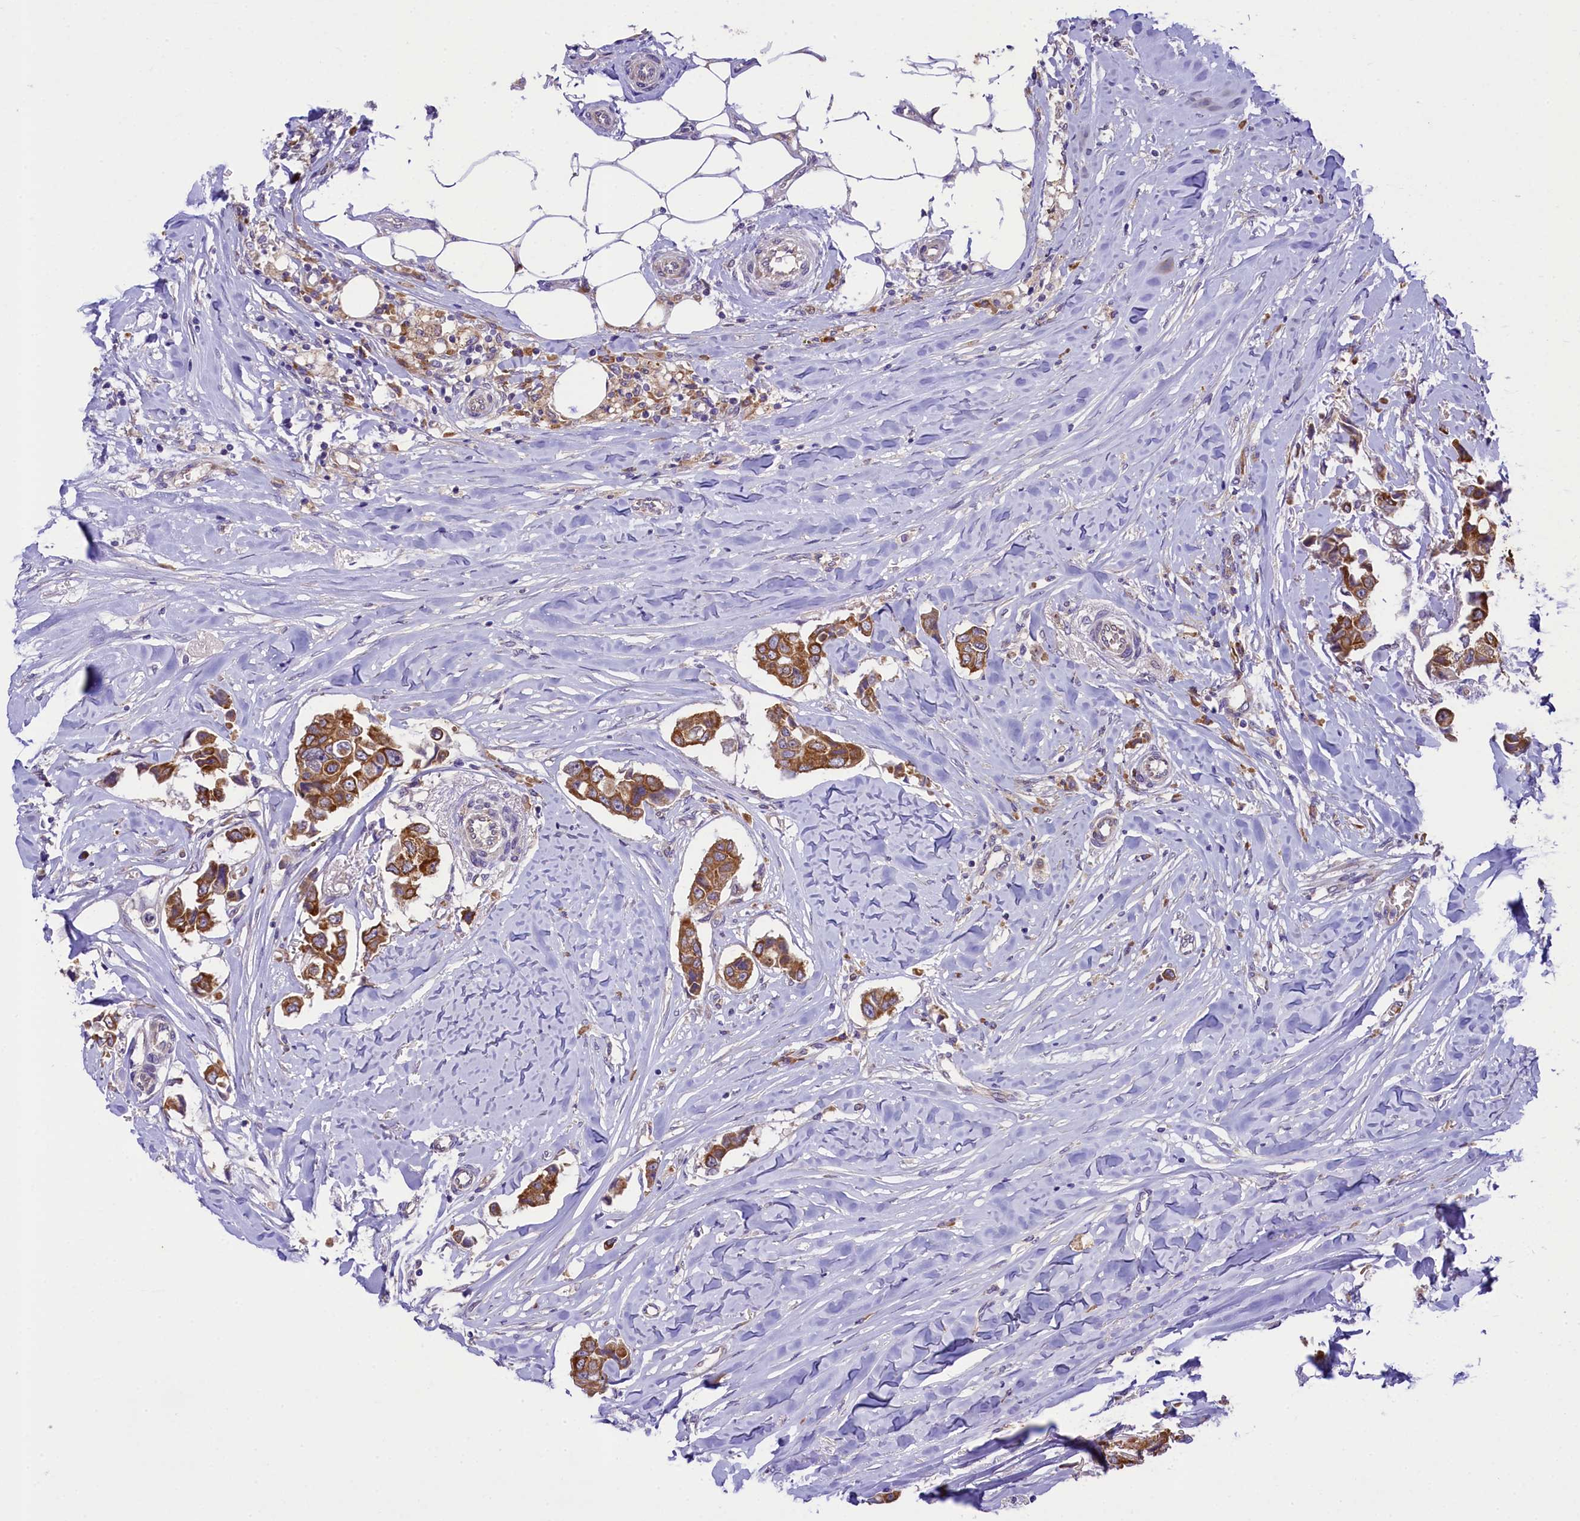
{"staining": {"intensity": "strong", "quantity": ">75%", "location": "cytoplasmic/membranous"}, "tissue": "breast cancer", "cell_type": "Tumor cells", "image_type": "cancer", "snomed": [{"axis": "morphology", "description": "Duct carcinoma"}, {"axis": "topography", "description": "Breast"}], "caption": "The image reveals staining of breast cancer, revealing strong cytoplasmic/membranous protein expression (brown color) within tumor cells.", "gene": "LARP4", "patient": {"sex": "female", "age": 80}}